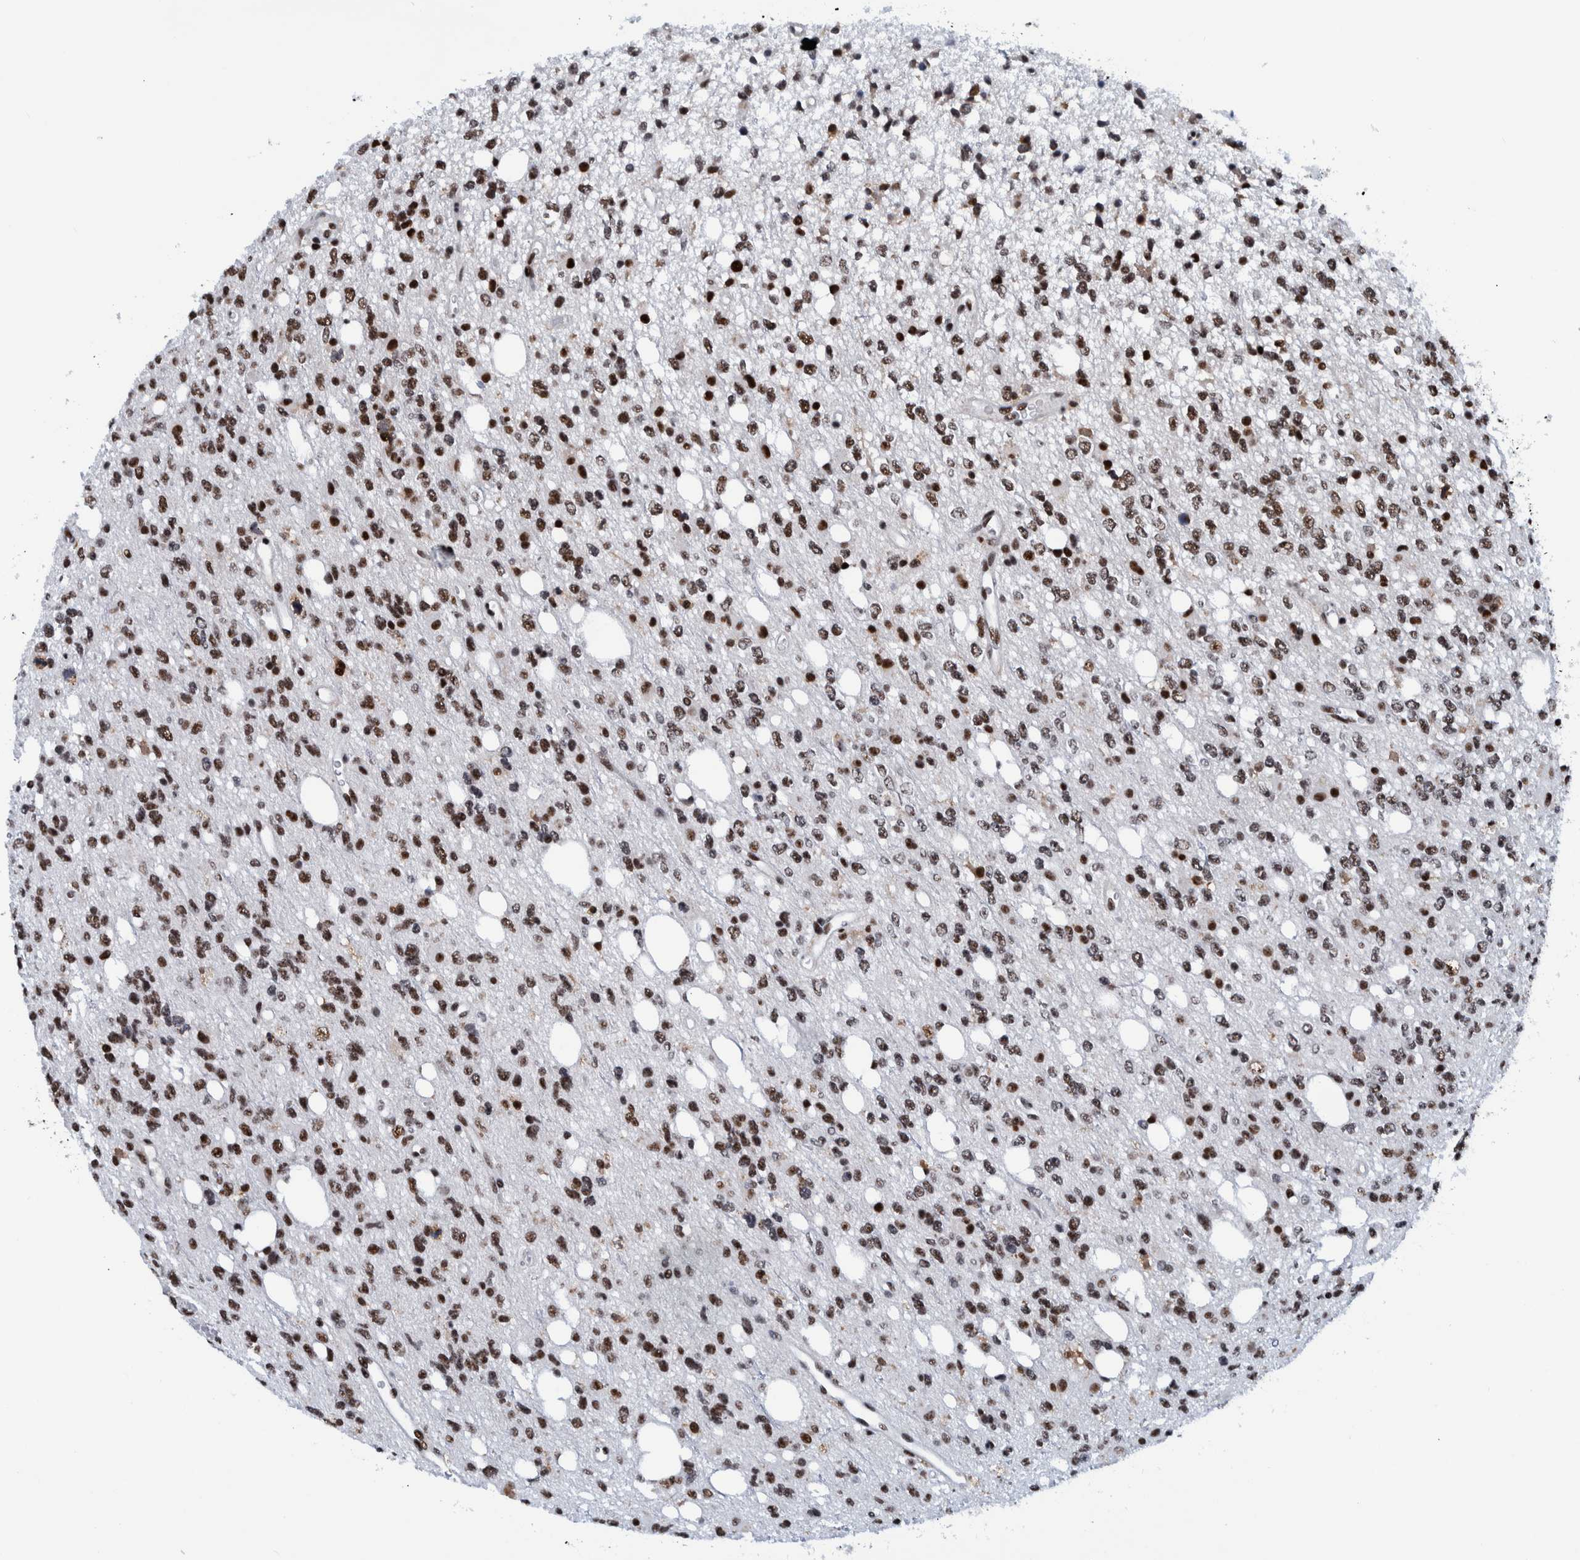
{"staining": {"intensity": "strong", "quantity": ">75%", "location": "nuclear"}, "tissue": "glioma", "cell_type": "Tumor cells", "image_type": "cancer", "snomed": [{"axis": "morphology", "description": "Glioma, malignant, High grade"}, {"axis": "topography", "description": "Brain"}], "caption": "There is high levels of strong nuclear positivity in tumor cells of glioma, as demonstrated by immunohistochemical staining (brown color).", "gene": "EFTUD2", "patient": {"sex": "female", "age": 62}}